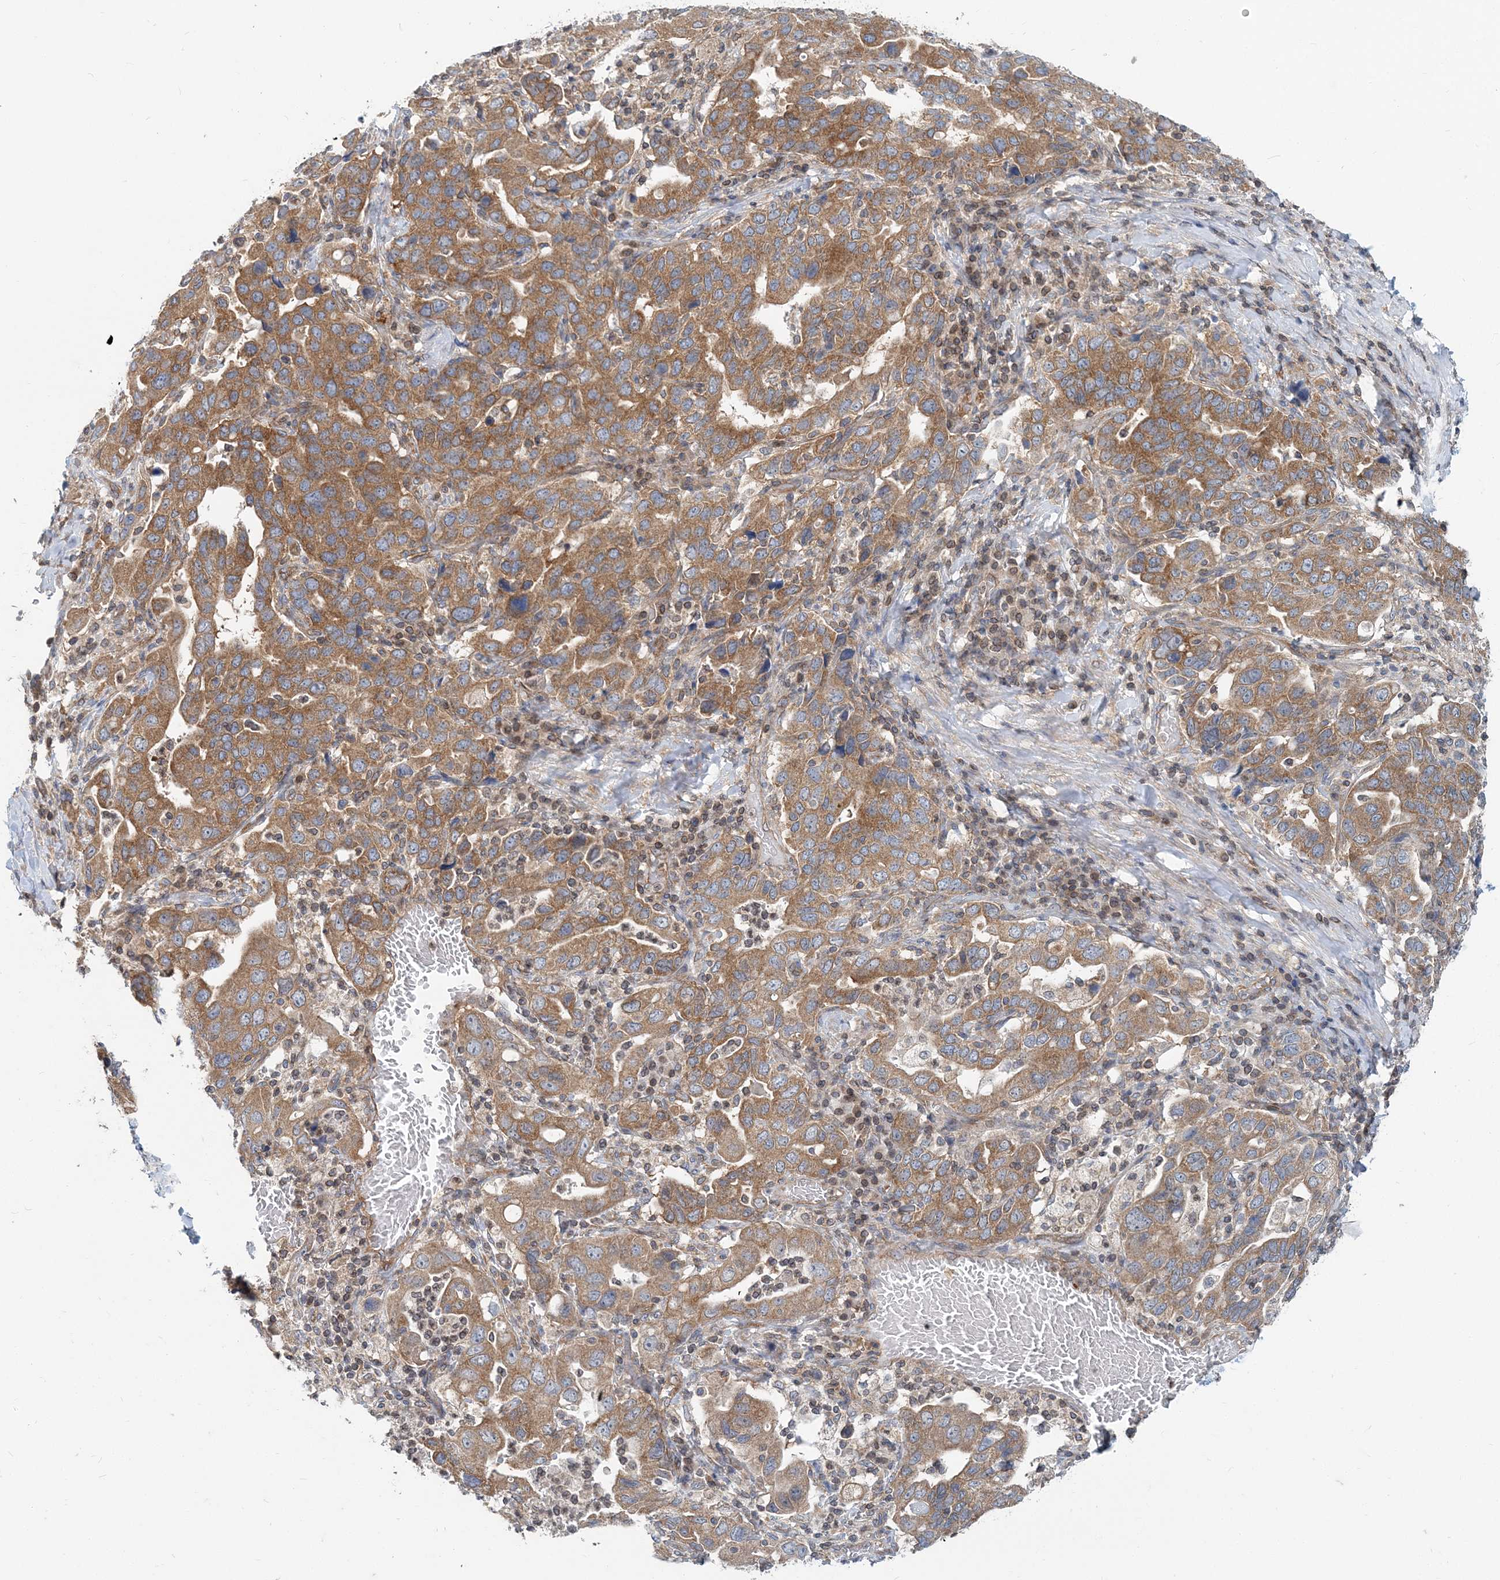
{"staining": {"intensity": "moderate", "quantity": ">75%", "location": "cytoplasmic/membranous"}, "tissue": "stomach cancer", "cell_type": "Tumor cells", "image_type": "cancer", "snomed": [{"axis": "morphology", "description": "Adenocarcinoma, NOS"}, {"axis": "topography", "description": "Stomach, upper"}], "caption": "Adenocarcinoma (stomach) stained for a protein (brown) reveals moderate cytoplasmic/membranous positive expression in approximately >75% of tumor cells.", "gene": "MOB4", "patient": {"sex": "male", "age": 62}}